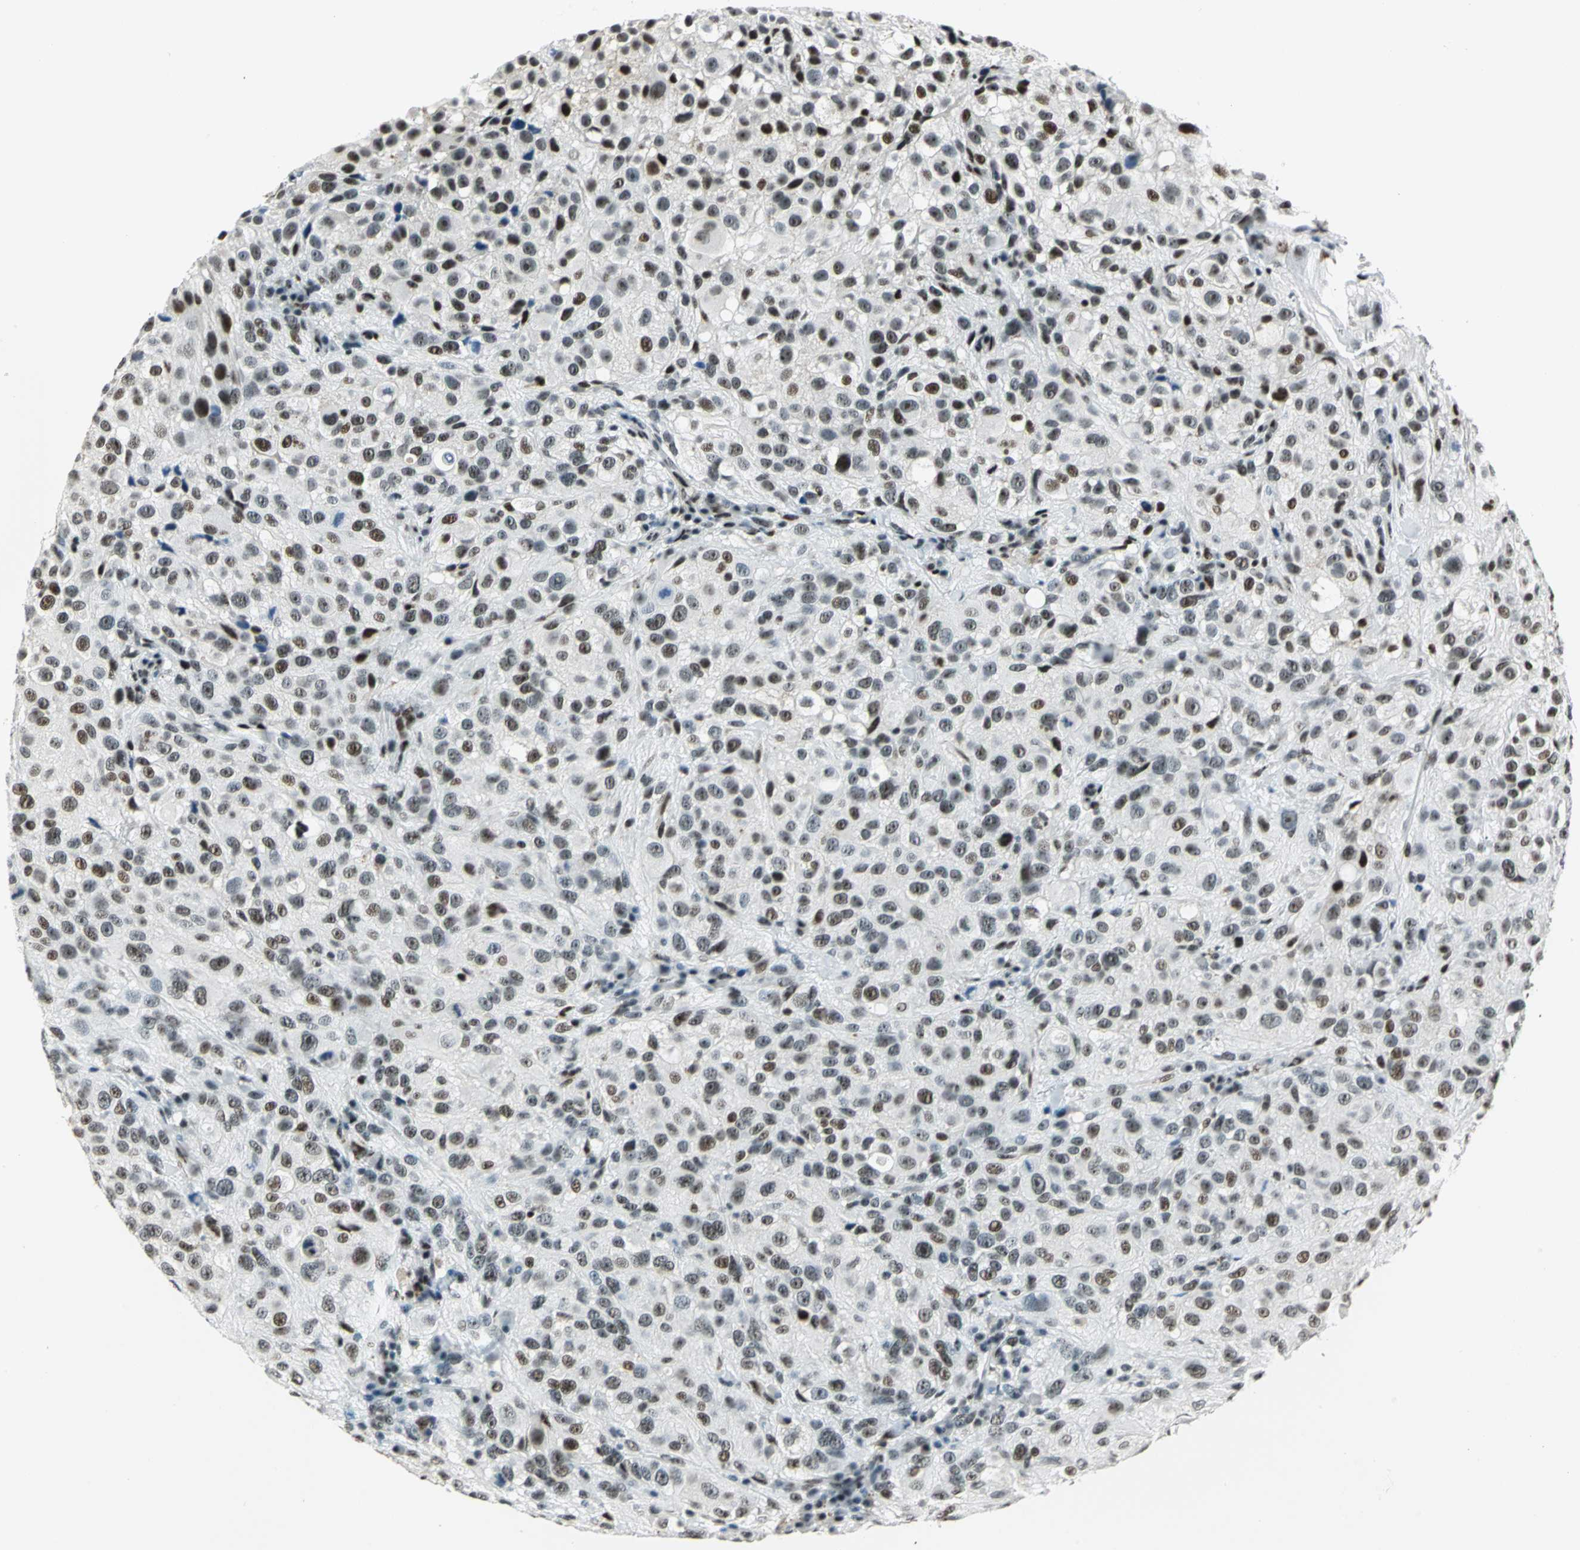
{"staining": {"intensity": "strong", "quantity": ">75%", "location": "nuclear"}, "tissue": "melanoma", "cell_type": "Tumor cells", "image_type": "cancer", "snomed": [{"axis": "morphology", "description": "Necrosis, NOS"}, {"axis": "morphology", "description": "Malignant melanoma, NOS"}, {"axis": "topography", "description": "Skin"}], "caption": "Brown immunohistochemical staining in human melanoma shows strong nuclear positivity in about >75% of tumor cells.", "gene": "KAT6B", "patient": {"sex": "female", "age": 87}}